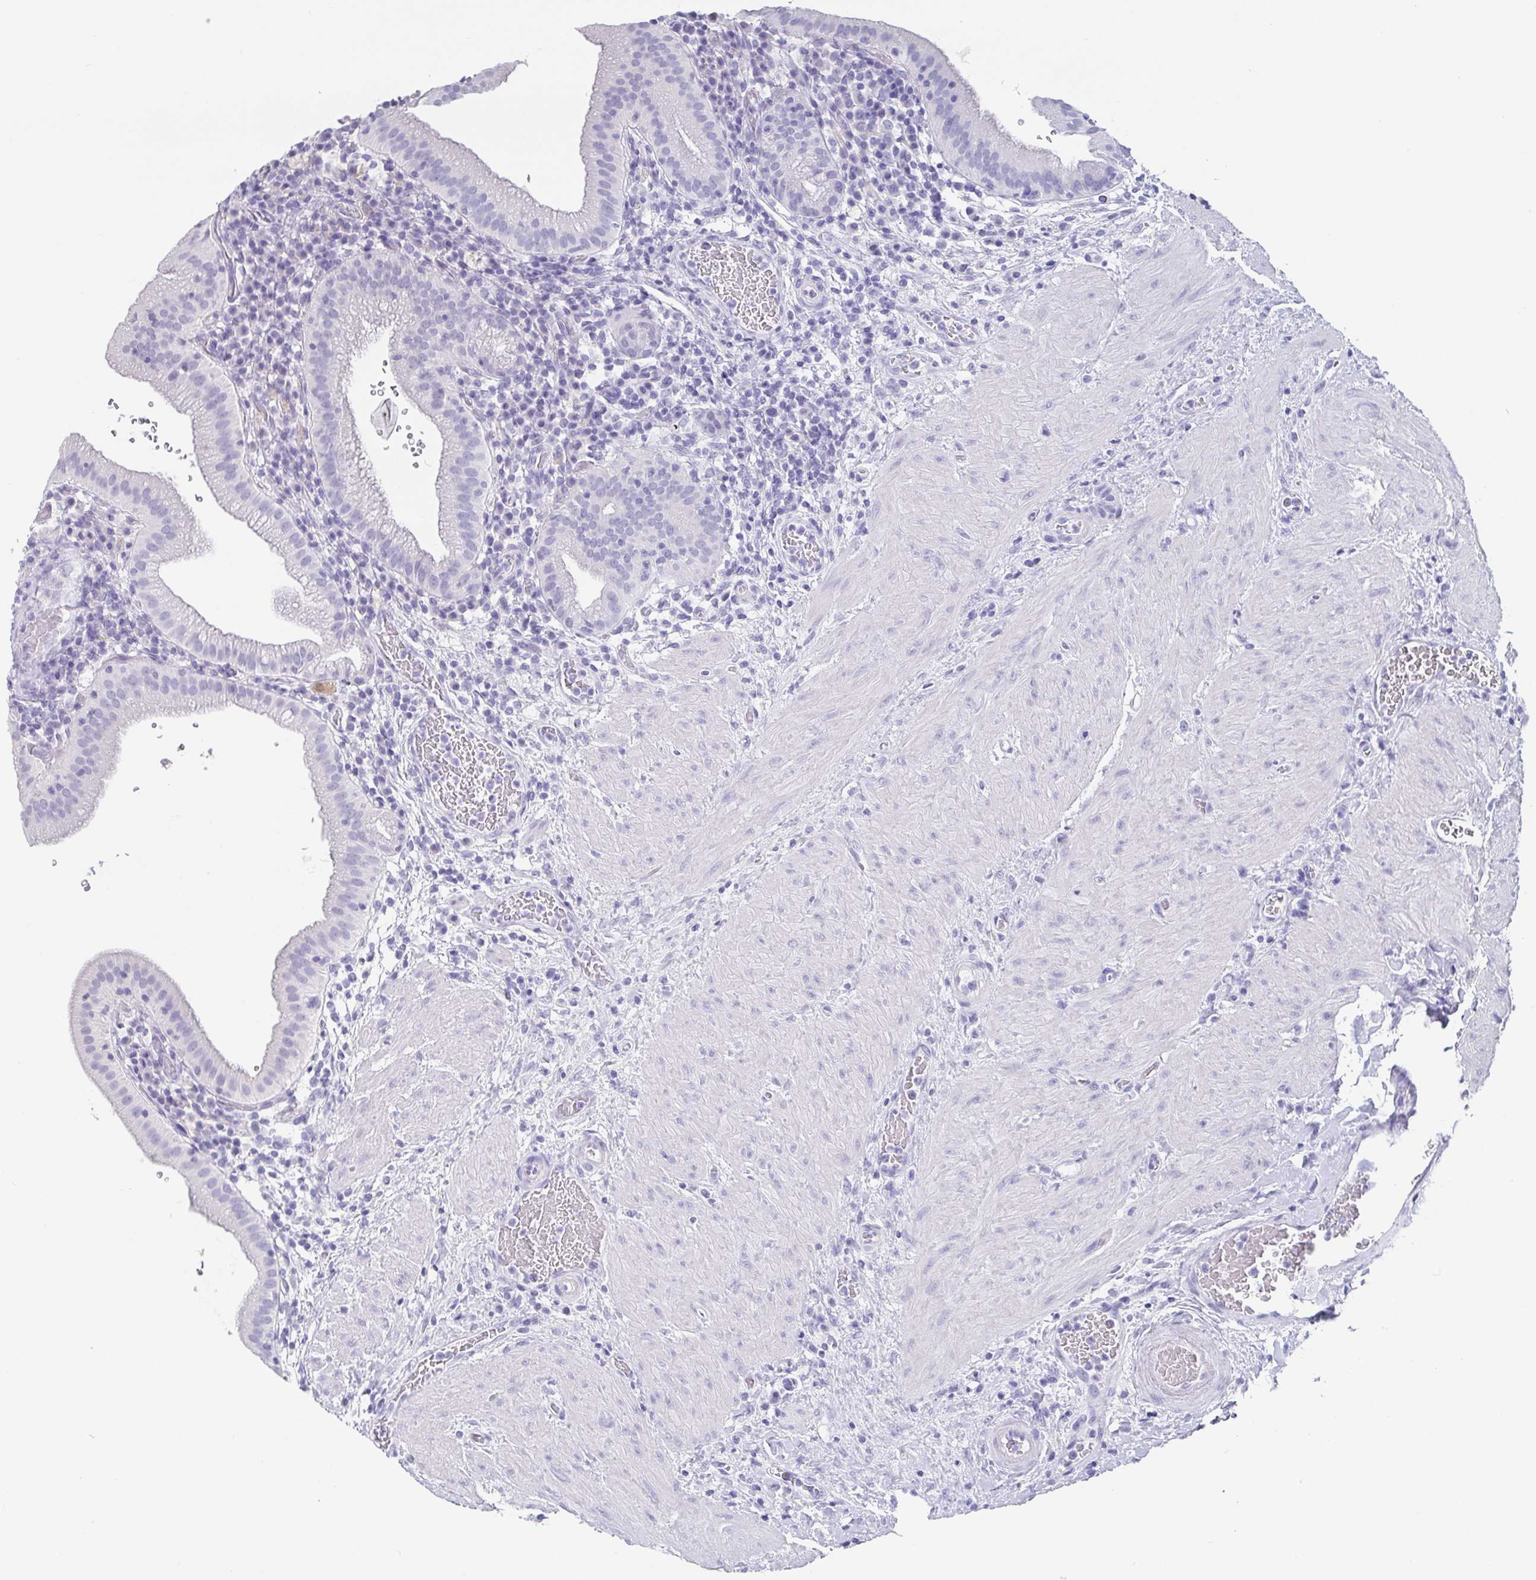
{"staining": {"intensity": "negative", "quantity": "none", "location": "none"}, "tissue": "gallbladder", "cell_type": "Glandular cells", "image_type": "normal", "snomed": [{"axis": "morphology", "description": "Normal tissue, NOS"}, {"axis": "topography", "description": "Gallbladder"}], "caption": "Glandular cells are negative for protein expression in unremarkable human gallbladder.", "gene": "SCGN", "patient": {"sex": "male", "age": 26}}